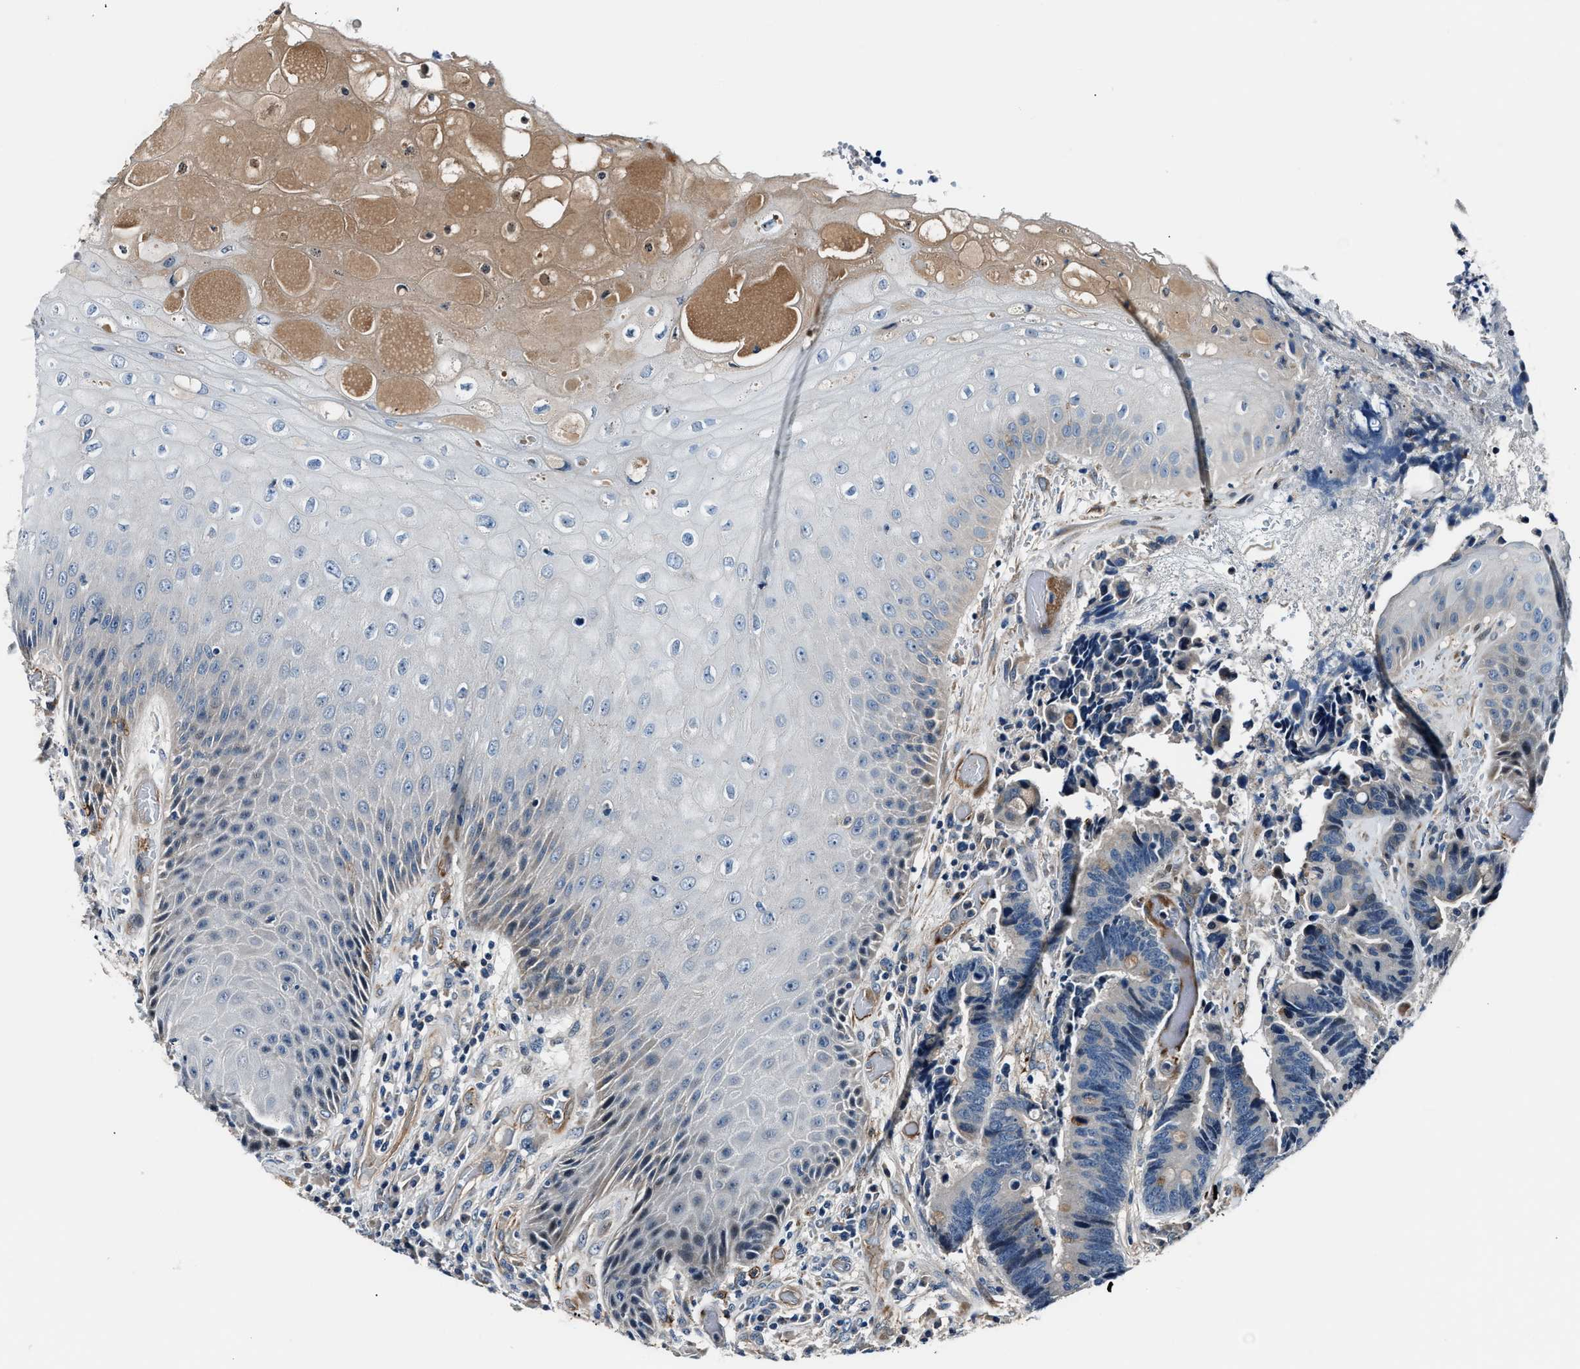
{"staining": {"intensity": "negative", "quantity": "none", "location": "none"}, "tissue": "colorectal cancer", "cell_type": "Tumor cells", "image_type": "cancer", "snomed": [{"axis": "morphology", "description": "Adenocarcinoma, NOS"}, {"axis": "topography", "description": "Rectum"}, {"axis": "topography", "description": "Anal"}], "caption": "There is no significant positivity in tumor cells of colorectal cancer.", "gene": "MPDZ", "patient": {"sex": "female", "age": 89}}